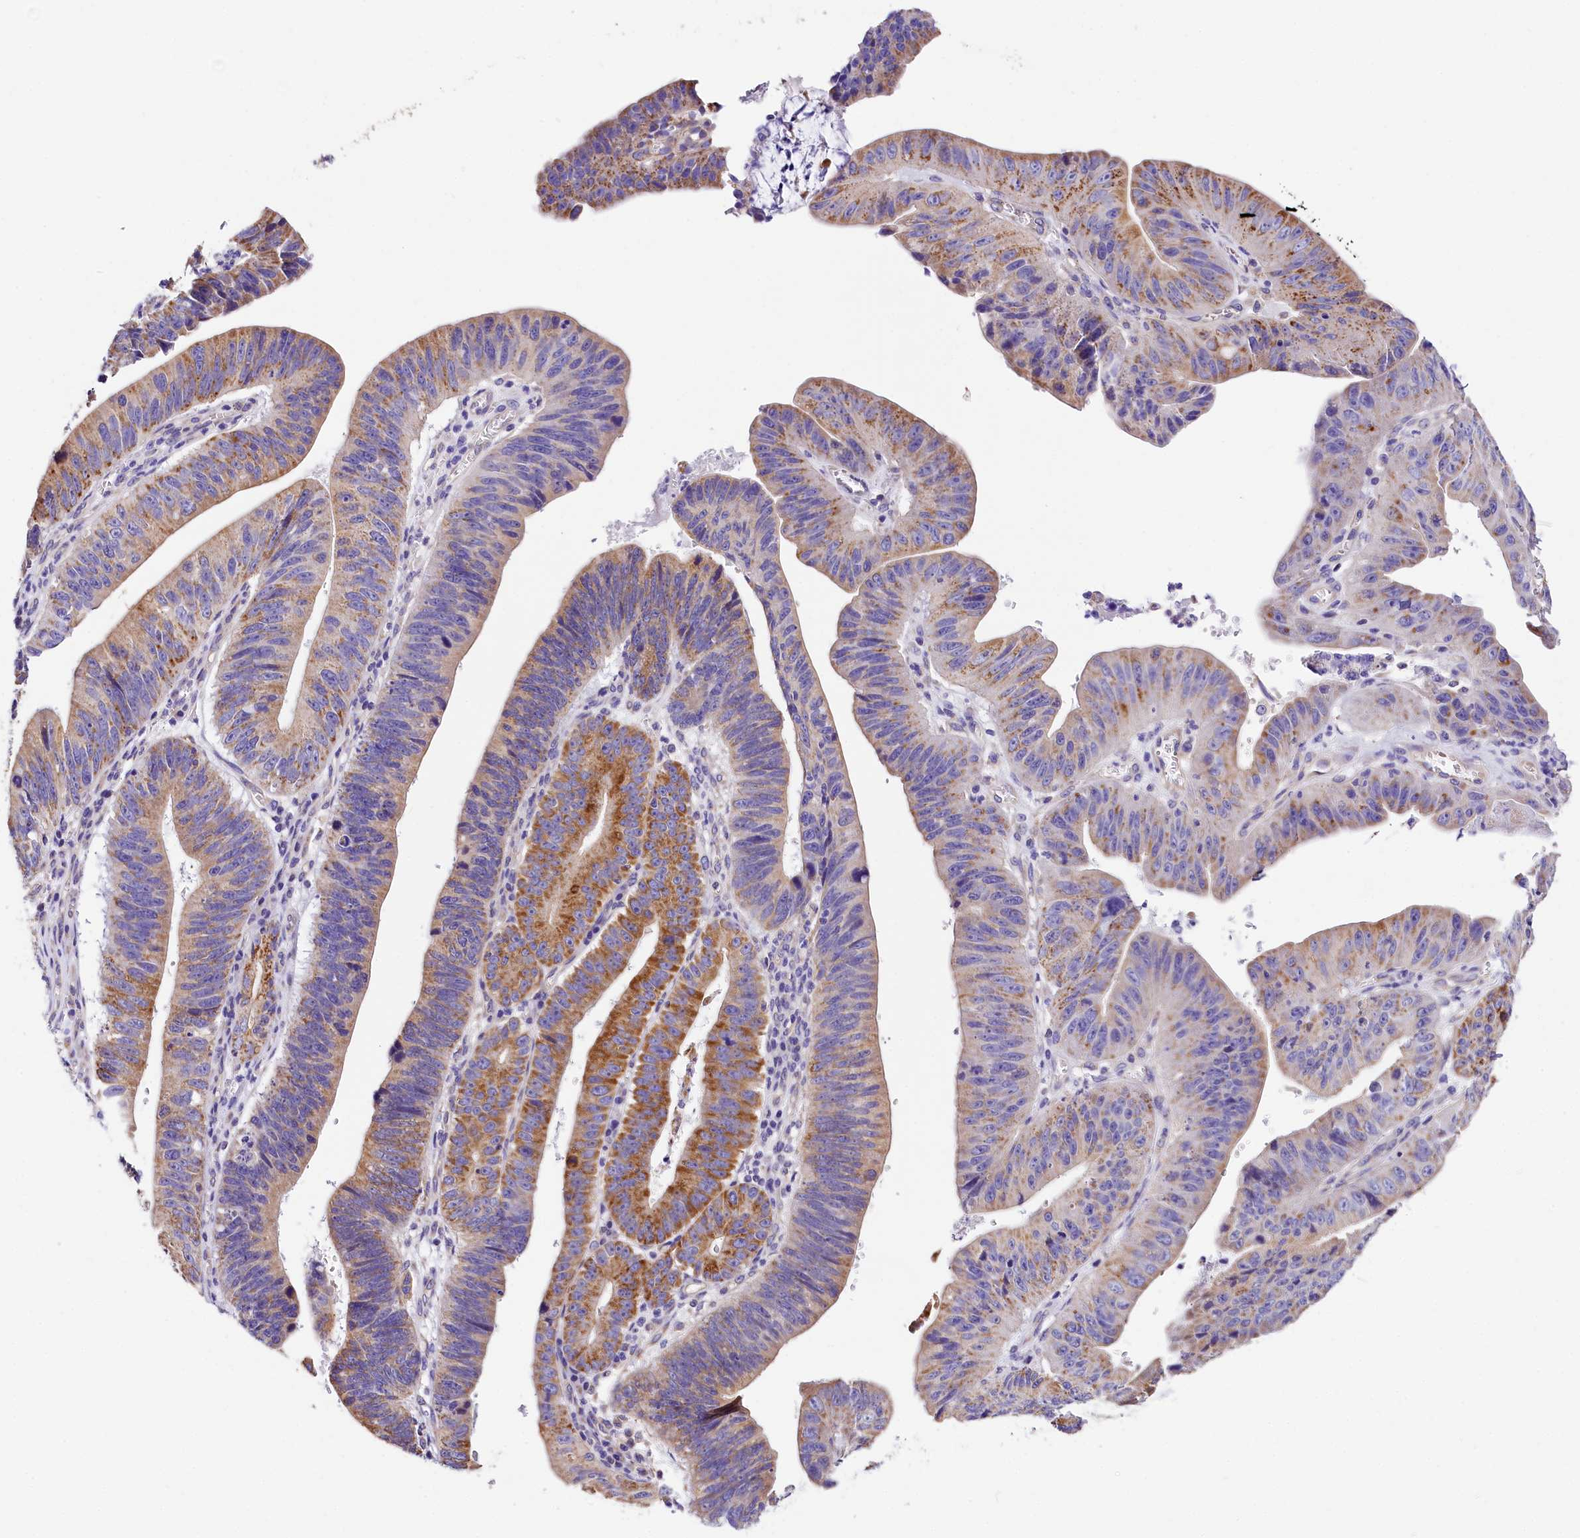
{"staining": {"intensity": "moderate", "quantity": "25%-75%", "location": "cytoplasmic/membranous"}, "tissue": "stomach cancer", "cell_type": "Tumor cells", "image_type": "cancer", "snomed": [{"axis": "morphology", "description": "Adenocarcinoma, NOS"}, {"axis": "topography", "description": "Stomach"}], "caption": "Tumor cells exhibit medium levels of moderate cytoplasmic/membranous positivity in approximately 25%-75% of cells in stomach adenocarcinoma. (DAB IHC with brightfield microscopy, high magnification).", "gene": "ACAA2", "patient": {"sex": "male", "age": 59}}